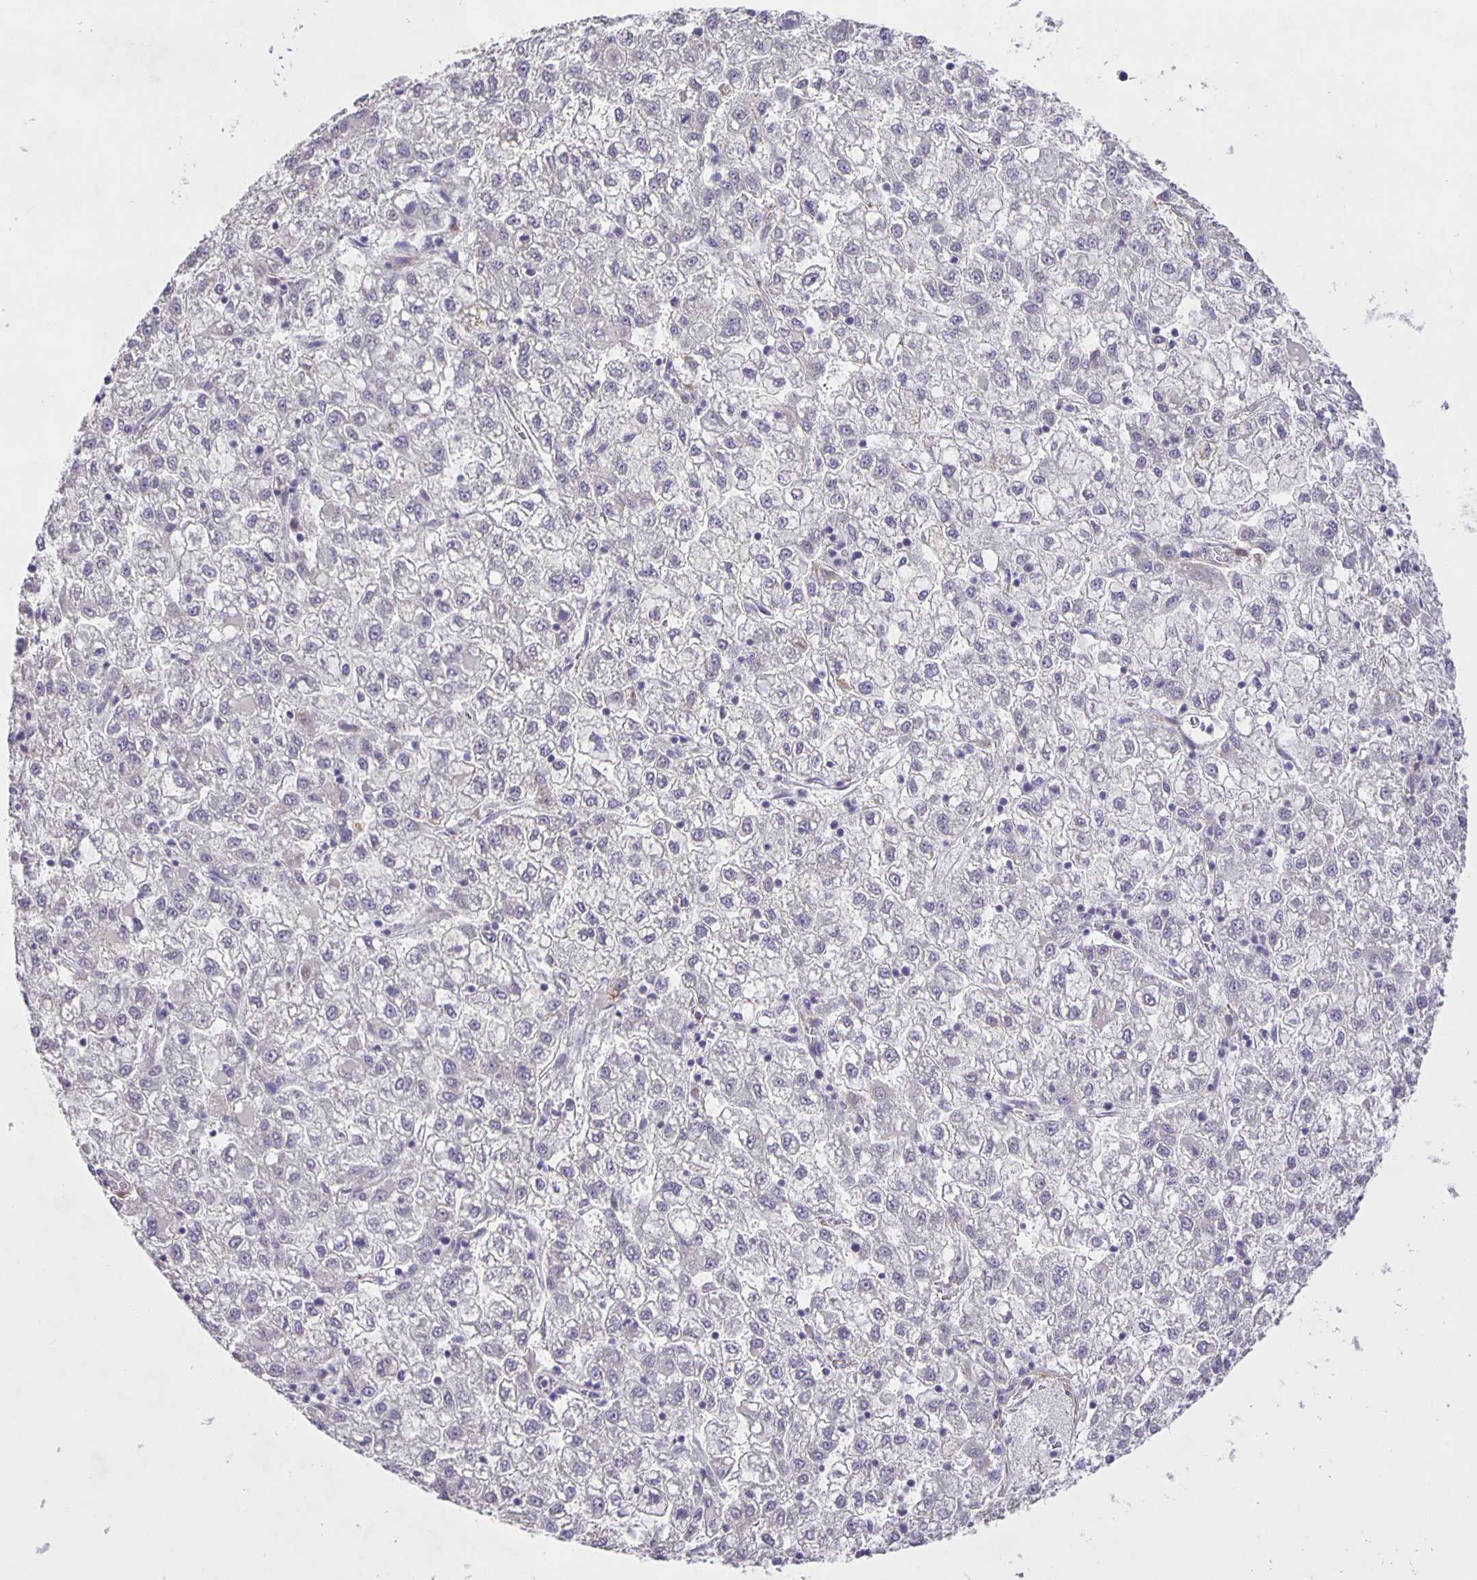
{"staining": {"intensity": "negative", "quantity": "none", "location": "none"}, "tissue": "liver cancer", "cell_type": "Tumor cells", "image_type": "cancer", "snomed": [{"axis": "morphology", "description": "Carcinoma, Hepatocellular, NOS"}, {"axis": "topography", "description": "Liver"}], "caption": "High power microscopy image of an immunohistochemistry micrograph of liver cancer (hepatocellular carcinoma), revealing no significant staining in tumor cells.", "gene": "SRCIN1", "patient": {"sex": "male", "age": 40}}